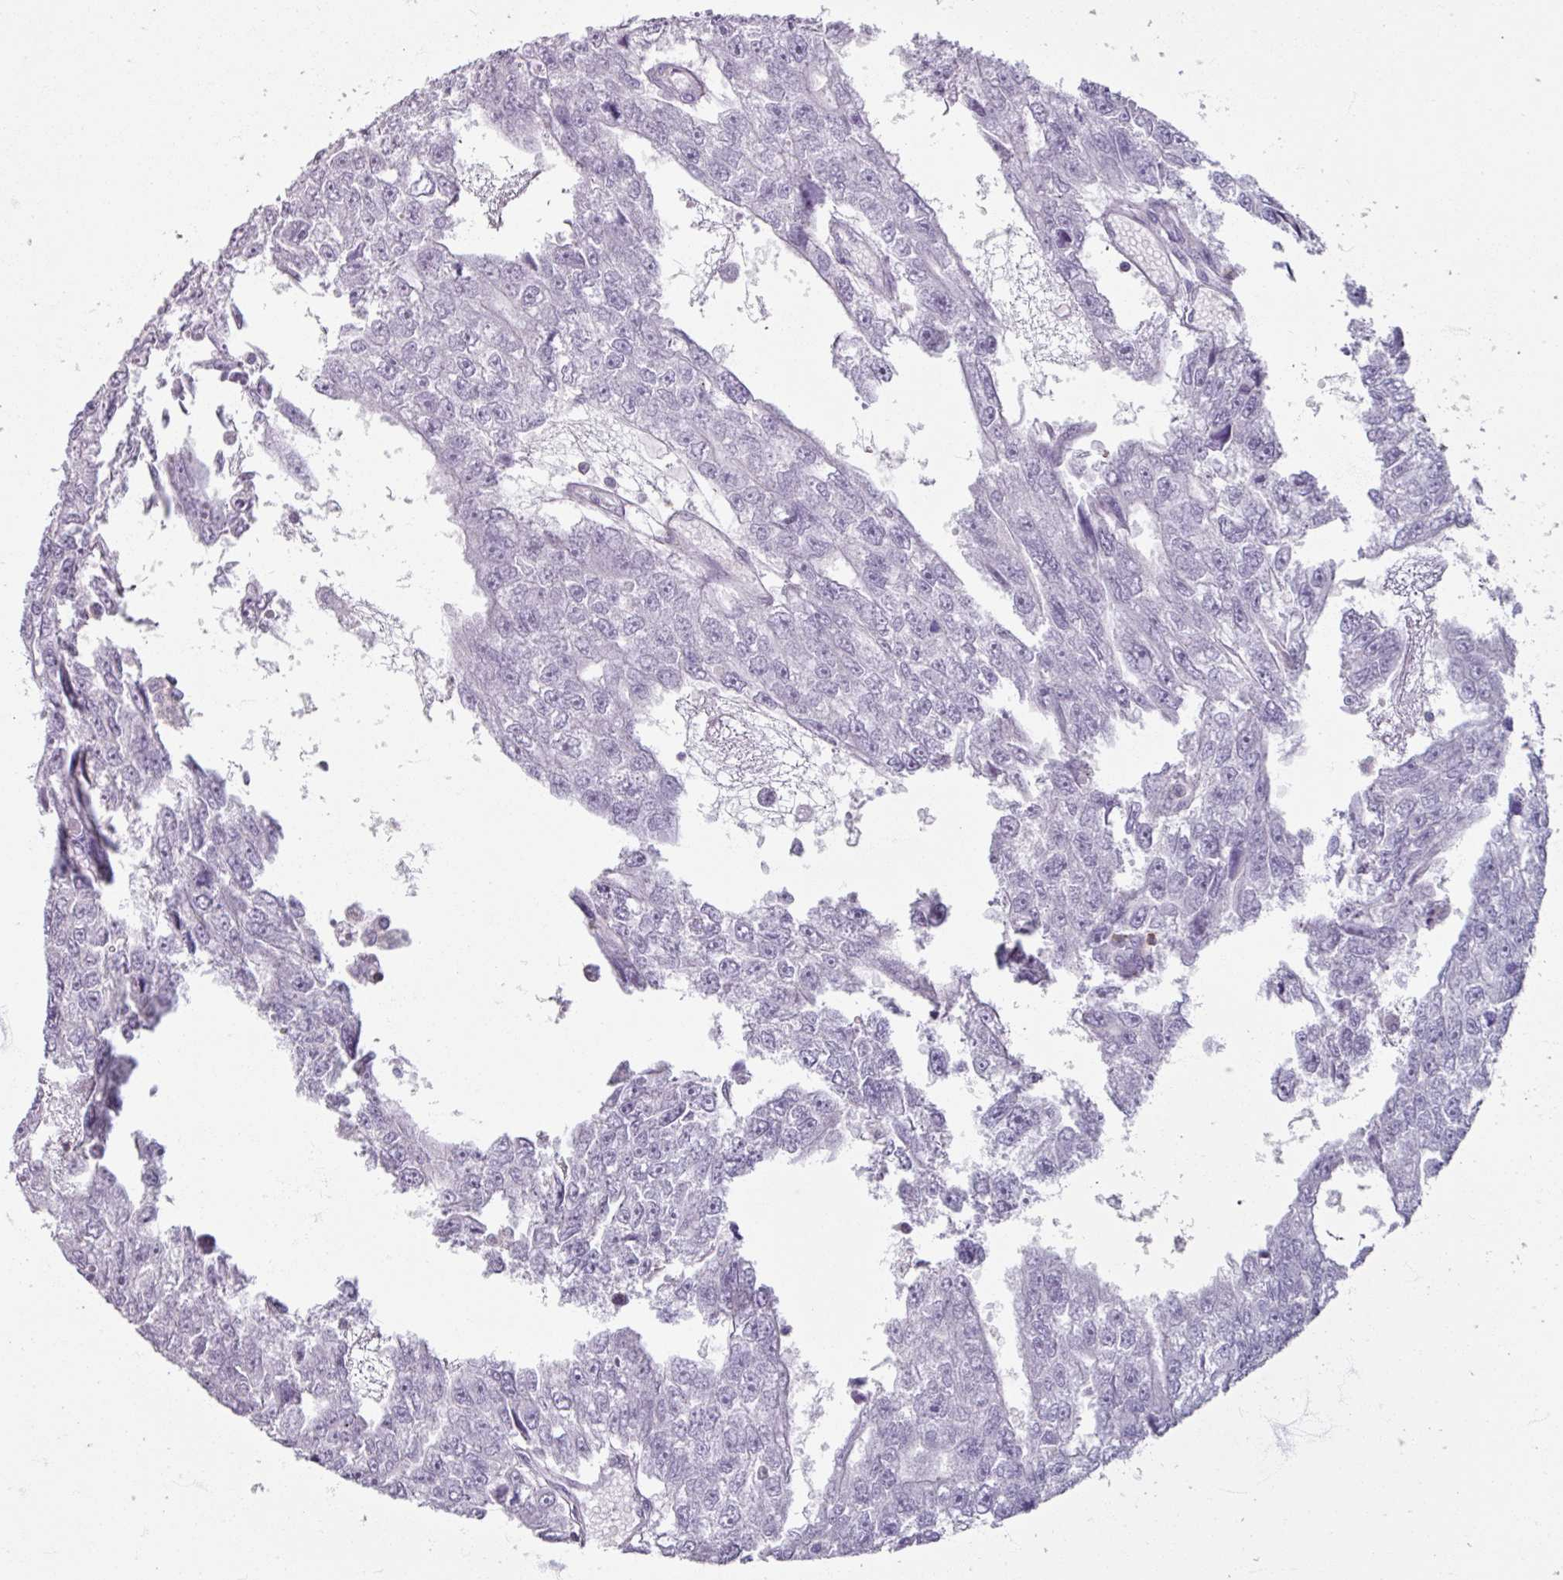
{"staining": {"intensity": "negative", "quantity": "none", "location": "none"}, "tissue": "testis cancer", "cell_type": "Tumor cells", "image_type": "cancer", "snomed": [{"axis": "morphology", "description": "Carcinoma, Embryonal, NOS"}, {"axis": "topography", "description": "Testis"}], "caption": "This micrograph is of testis embryonal carcinoma stained with immunohistochemistry to label a protein in brown with the nuclei are counter-stained blue. There is no positivity in tumor cells.", "gene": "PTPRC", "patient": {"sex": "male", "age": 20}}